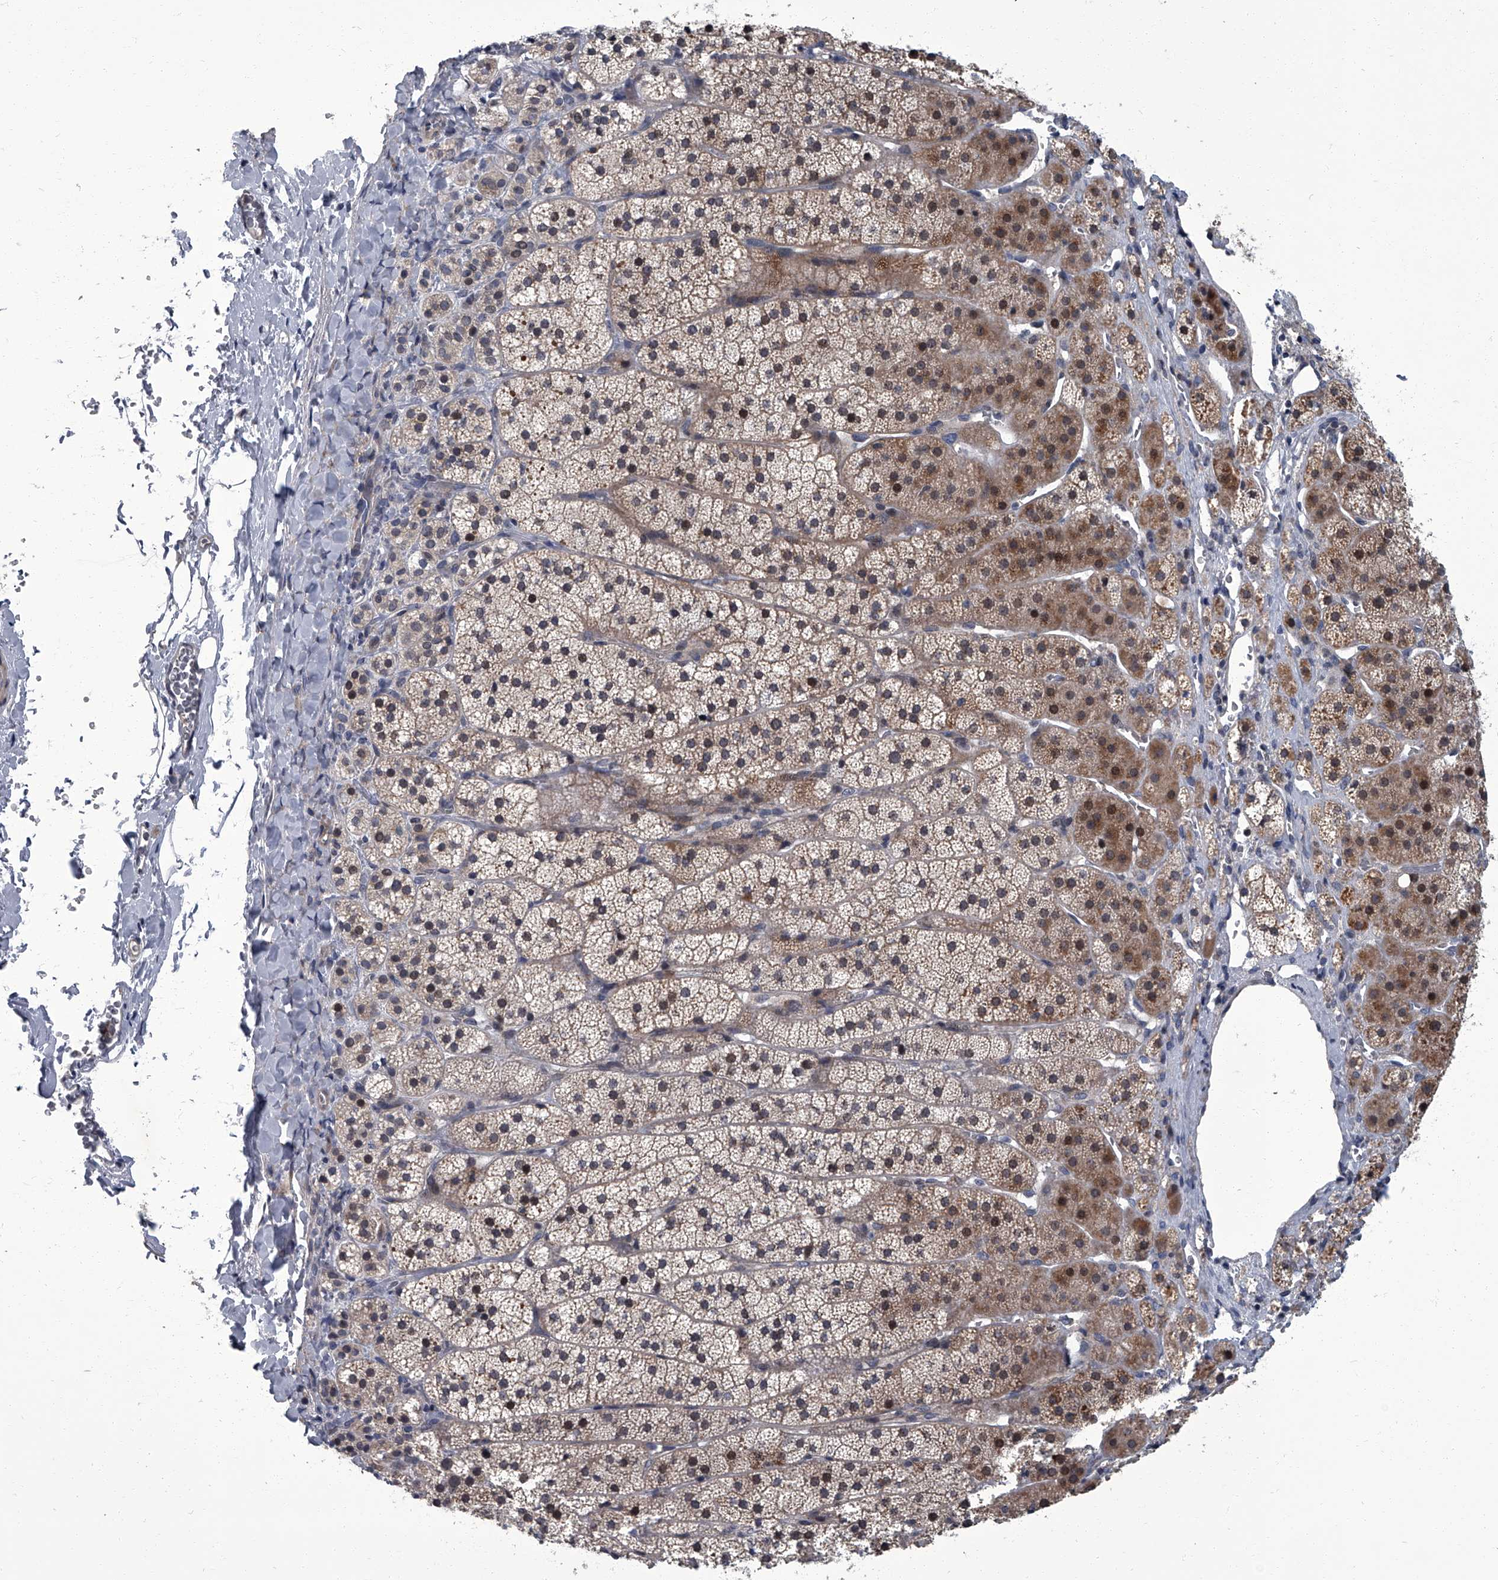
{"staining": {"intensity": "moderate", "quantity": ">75%", "location": "cytoplasmic/membranous,nuclear"}, "tissue": "adrenal gland", "cell_type": "Glandular cells", "image_type": "normal", "snomed": [{"axis": "morphology", "description": "Normal tissue, NOS"}, {"axis": "topography", "description": "Adrenal gland"}], "caption": "A high-resolution histopathology image shows immunohistochemistry (IHC) staining of normal adrenal gland, which demonstrates moderate cytoplasmic/membranous,nuclear expression in approximately >75% of glandular cells. (DAB (3,3'-diaminobenzidine) IHC with brightfield microscopy, high magnification).", "gene": "ZNF274", "patient": {"sex": "female", "age": 44}}